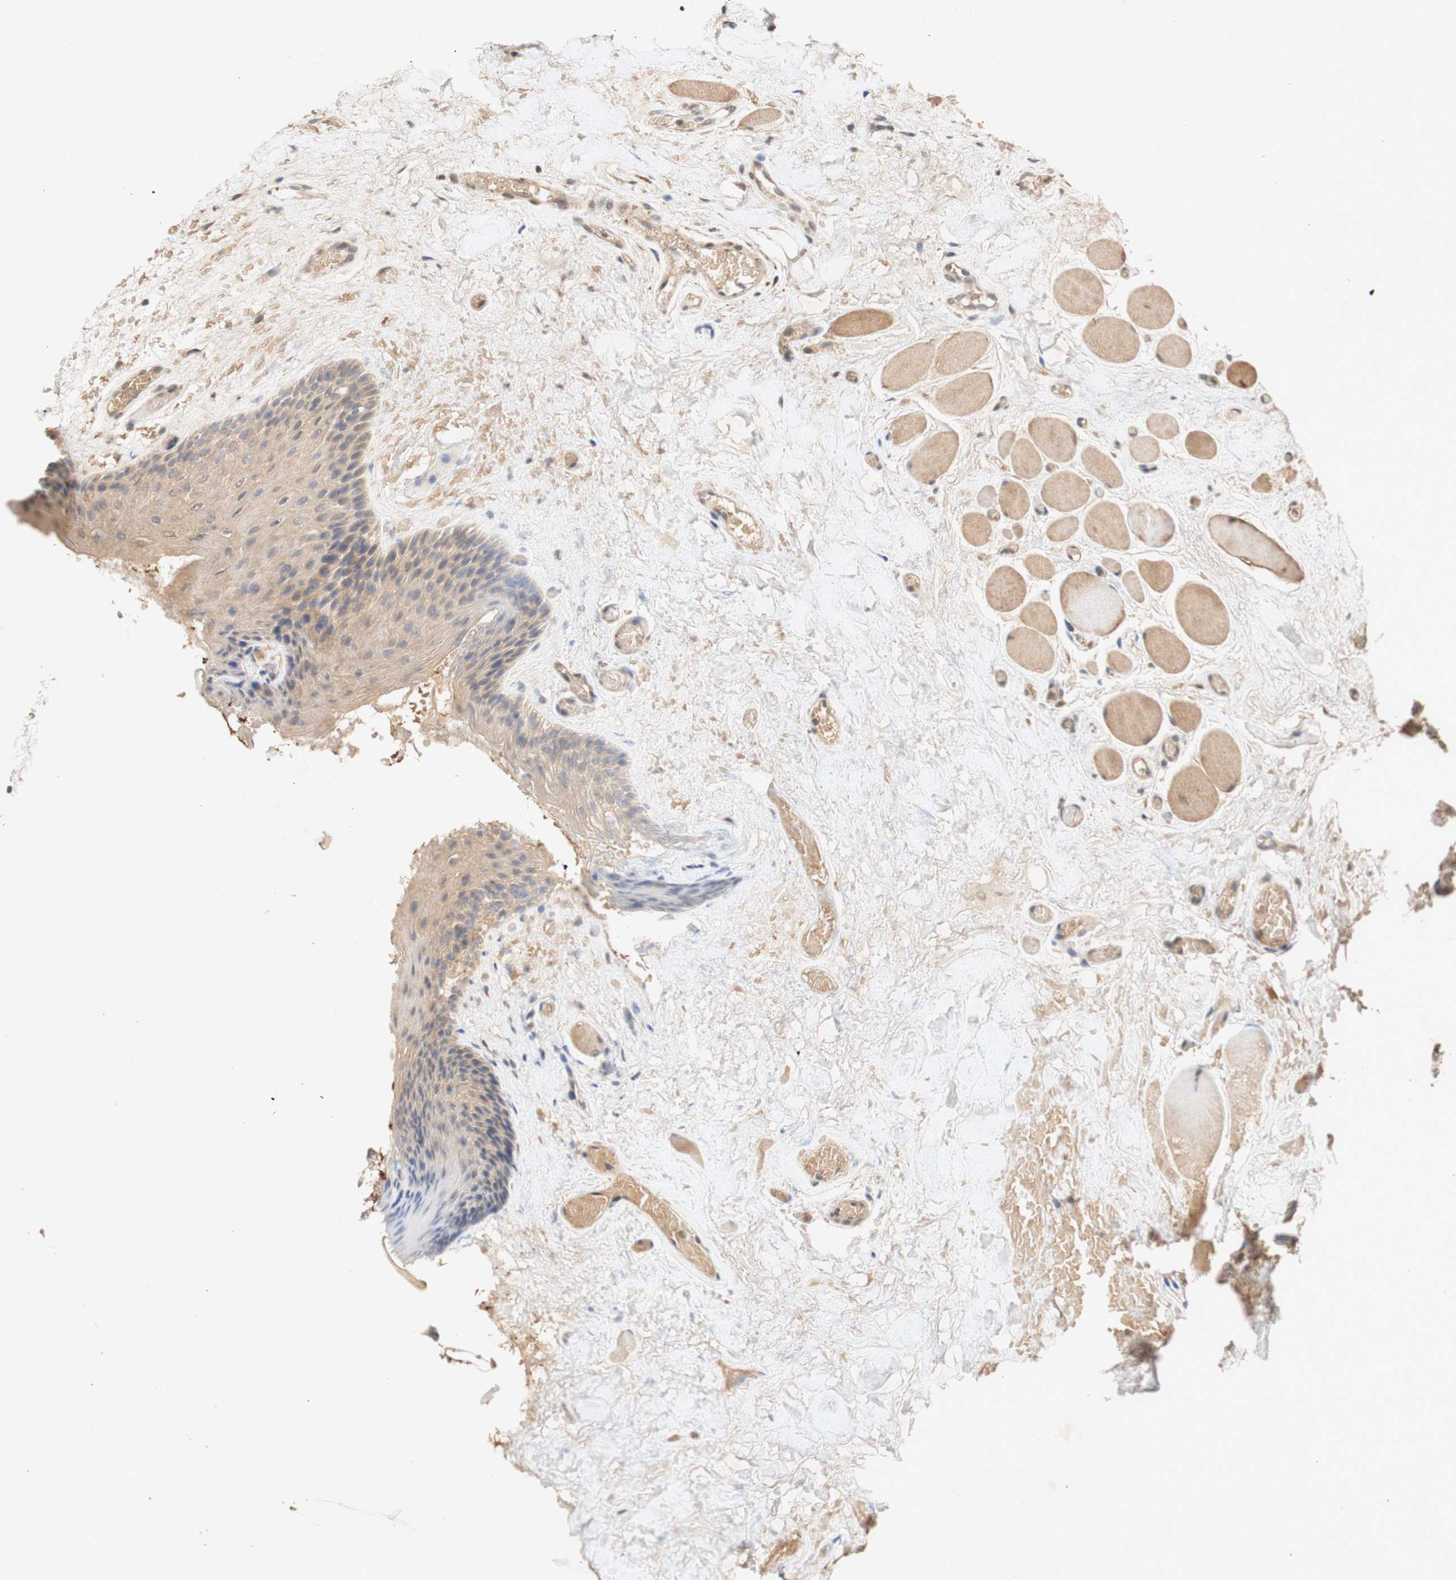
{"staining": {"intensity": "moderate", "quantity": ">75%", "location": "cytoplasmic/membranous,nuclear"}, "tissue": "oral mucosa", "cell_type": "Squamous epithelial cells", "image_type": "normal", "snomed": [{"axis": "morphology", "description": "Normal tissue, NOS"}, {"axis": "morphology", "description": "Squamous cell carcinoma, NOS"}, {"axis": "topography", "description": "Skeletal muscle"}, {"axis": "topography", "description": "Adipose tissue"}, {"axis": "topography", "description": "Vascular tissue"}, {"axis": "topography", "description": "Oral tissue"}, {"axis": "topography", "description": "Peripheral nerve tissue"}, {"axis": "topography", "description": "Head-Neck"}], "caption": "Oral mucosa stained with immunohistochemistry (IHC) shows moderate cytoplasmic/membranous,nuclear positivity in about >75% of squamous epithelial cells.", "gene": "PIN1", "patient": {"sex": "male", "age": 71}}